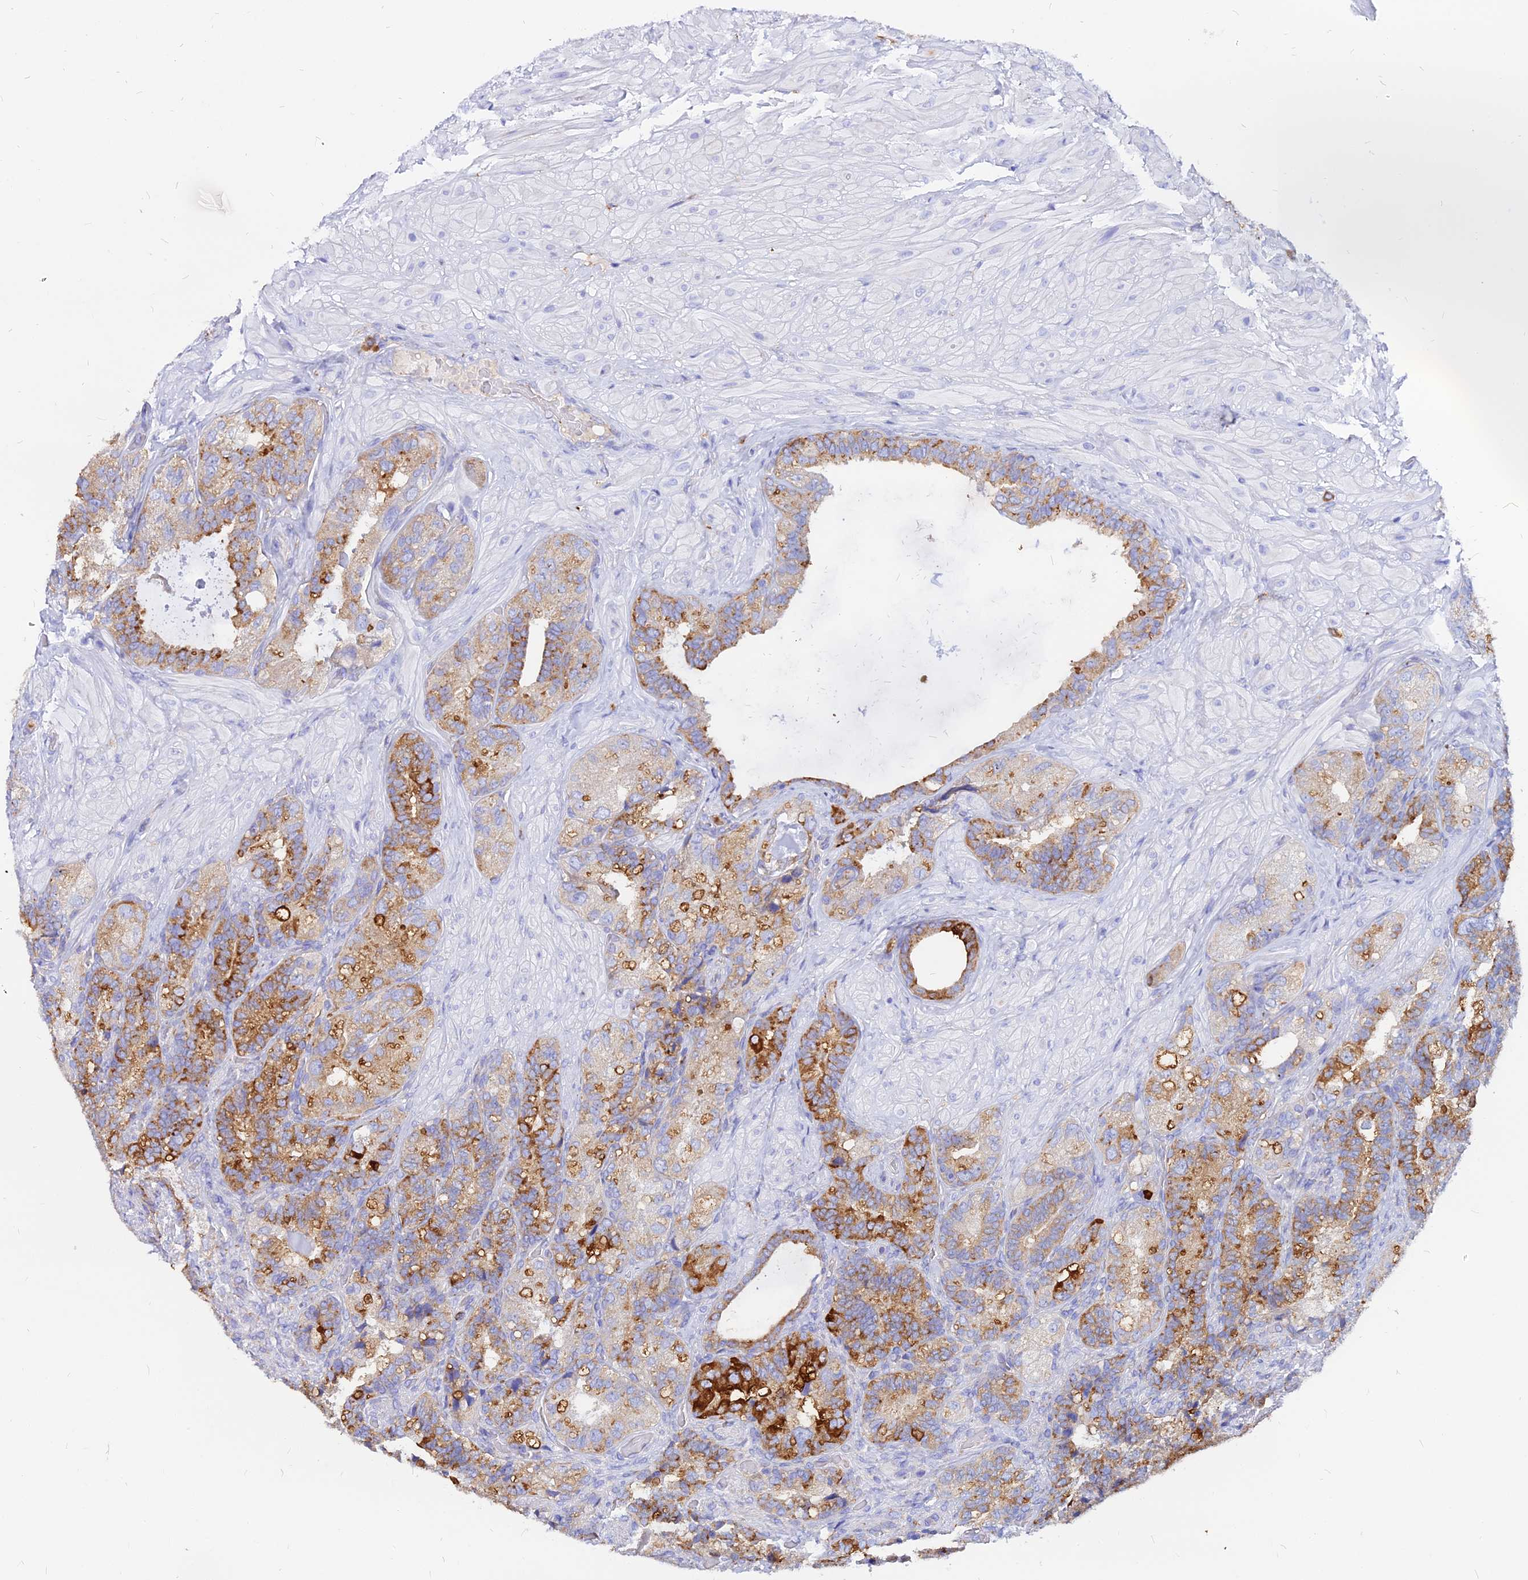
{"staining": {"intensity": "strong", "quantity": "25%-75%", "location": "cytoplasmic/membranous"}, "tissue": "seminal vesicle", "cell_type": "Glandular cells", "image_type": "normal", "snomed": [{"axis": "morphology", "description": "Normal tissue, NOS"}, {"axis": "topography", "description": "Prostate and seminal vesicle, NOS"}, {"axis": "topography", "description": "Prostate"}, {"axis": "topography", "description": "Seminal veicle"}], "caption": "A high amount of strong cytoplasmic/membranous expression is present in about 25%-75% of glandular cells in normal seminal vesicle. Nuclei are stained in blue.", "gene": "AGTRAP", "patient": {"sex": "male", "age": 67}}